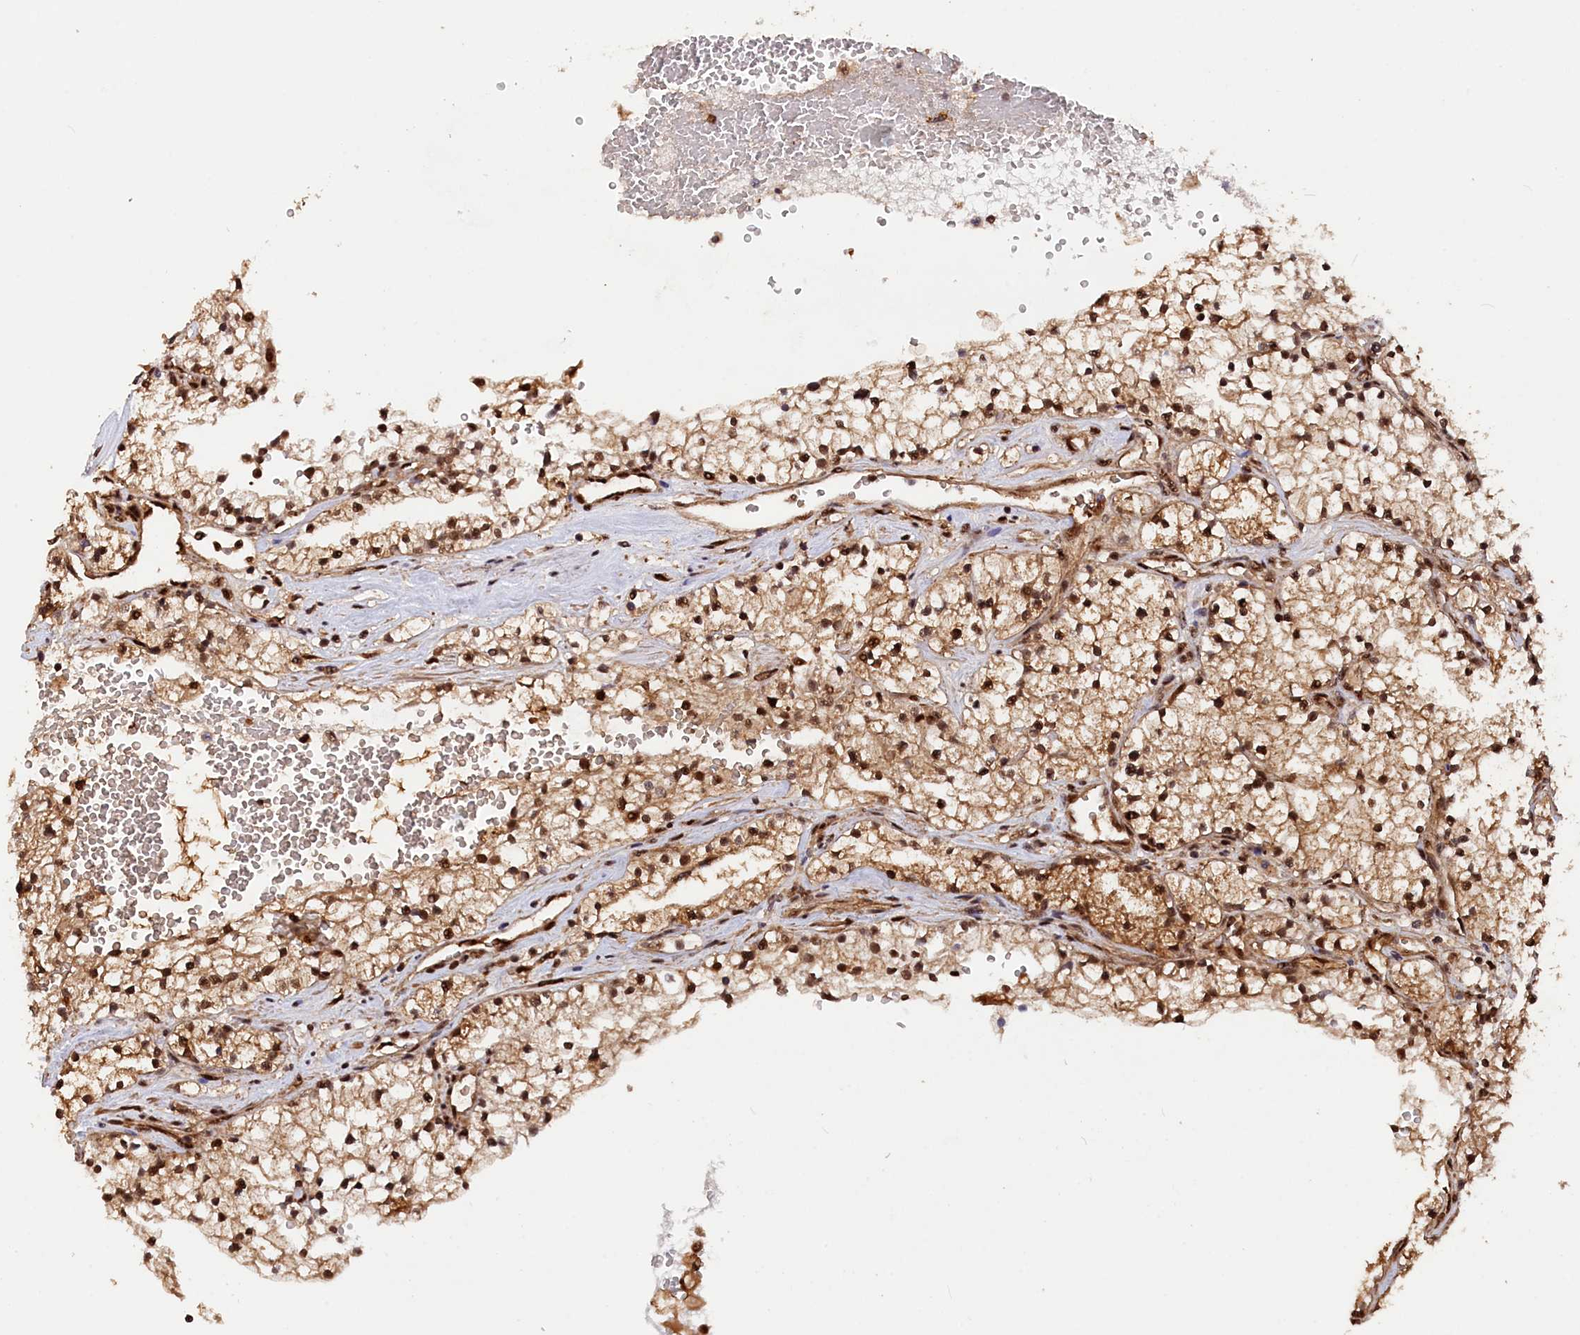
{"staining": {"intensity": "moderate", "quantity": ">75%", "location": "cytoplasmic/membranous,nuclear"}, "tissue": "renal cancer", "cell_type": "Tumor cells", "image_type": "cancer", "snomed": [{"axis": "morphology", "description": "Normal tissue, NOS"}, {"axis": "morphology", "description": "Adenocarcinoma, NOS"}, {"axis": "topography", "description": "Kidney"}], "caption": "A photomicrograph showing moderate cytoplasmic/membranous and nuclear positivity in about >75% of tumor cells in adenocarcinoma (renal), as visualized by brown immunohistochemical staining.", "gene": "ADRM1", "patient": {"sex": "male", "age": 68}}